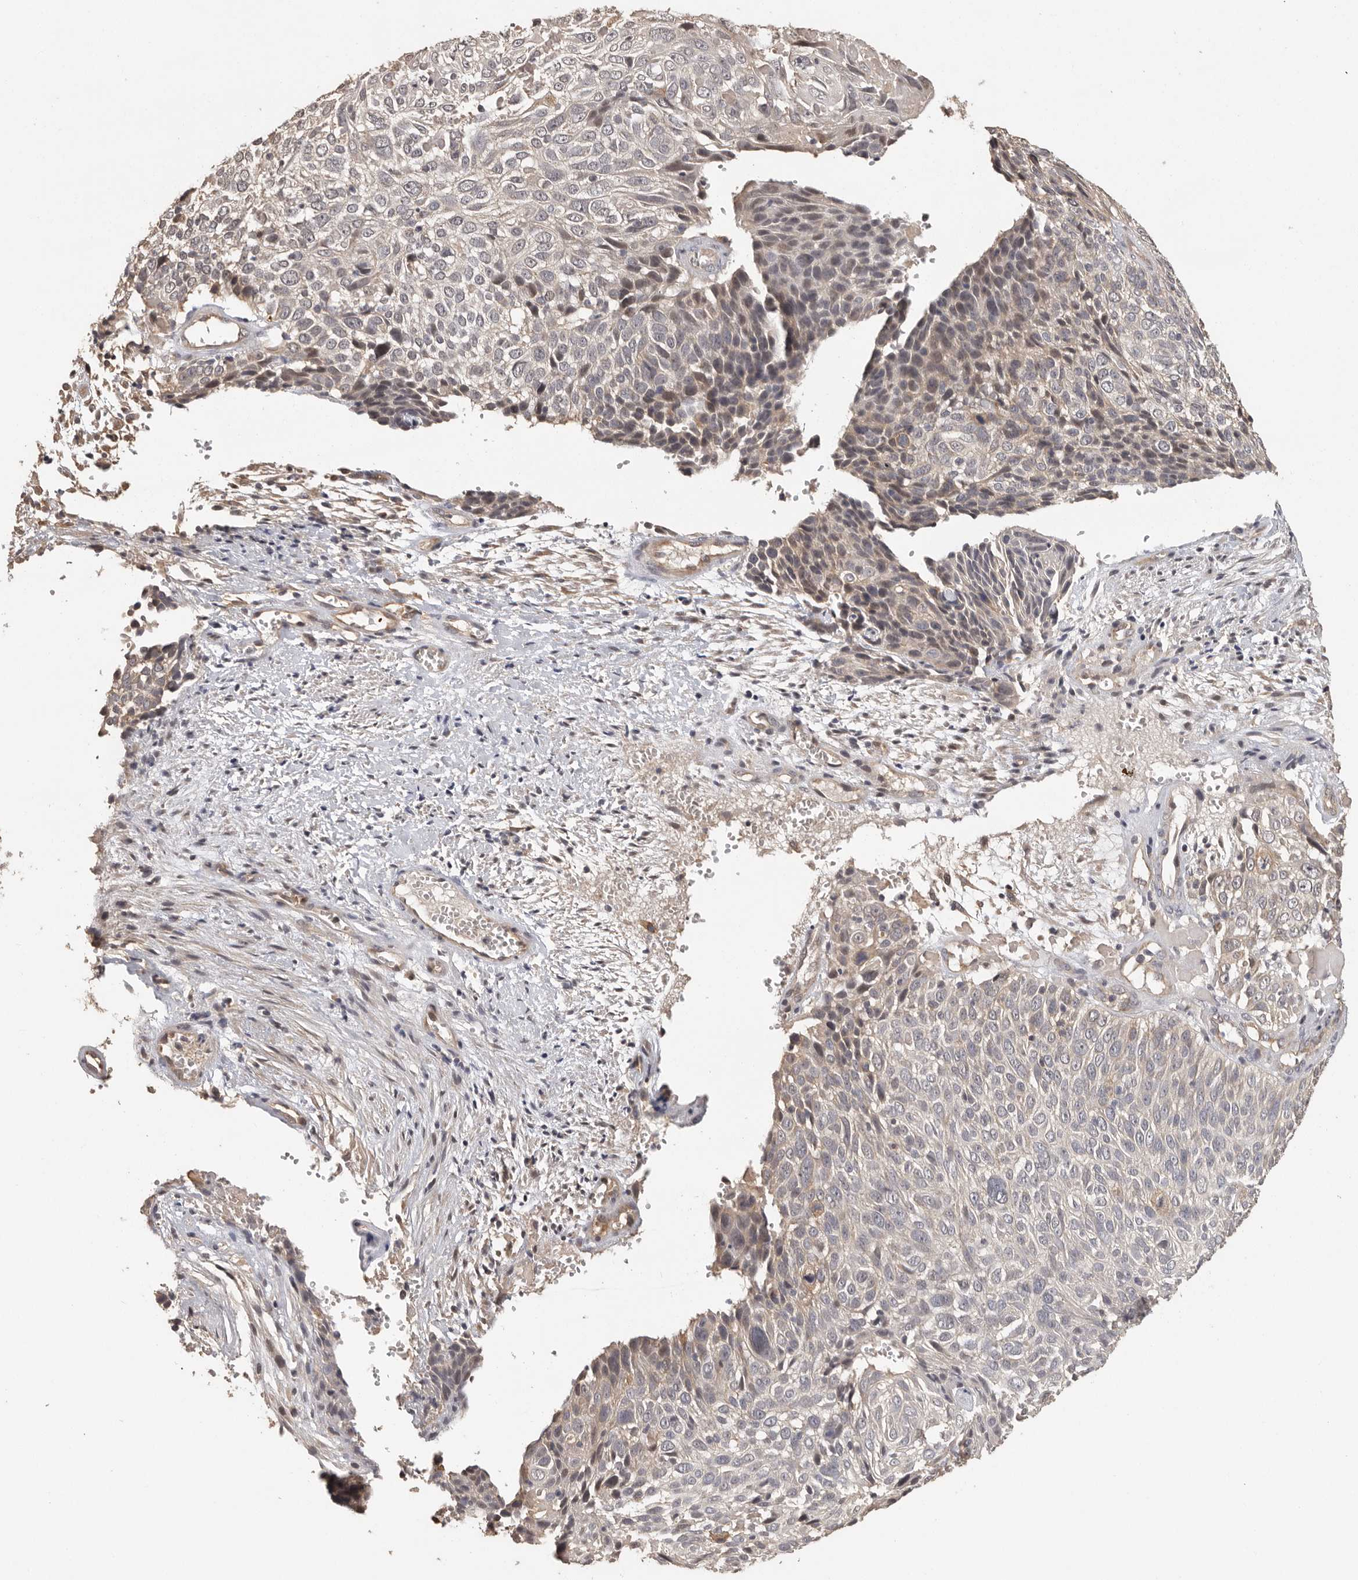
{"staining": {"intensity": "moderate", "quantity": "25%-75%", "location": "cytoplasmic/membranous"}, "tissue": "cervical cancer", "cell_type": "Tumor cells", "image_type": "cancer", "snomed": [{"axis": "morphology", "description": "Squamous cell carcinoma, NOS"}, {"axis": "topography", "description": "Cervix"}], "caption": "Cervical cancer tissue demonstrates moderate cytoplasmic/membranous staining in about 25%-75% of tumor cells (DAB (3,3'-diaminobenzidine) IHC with brightfield microscopy, high magnification).", "gene": "BAIAP2", "patient": {"sex": "female", "age": 74}}